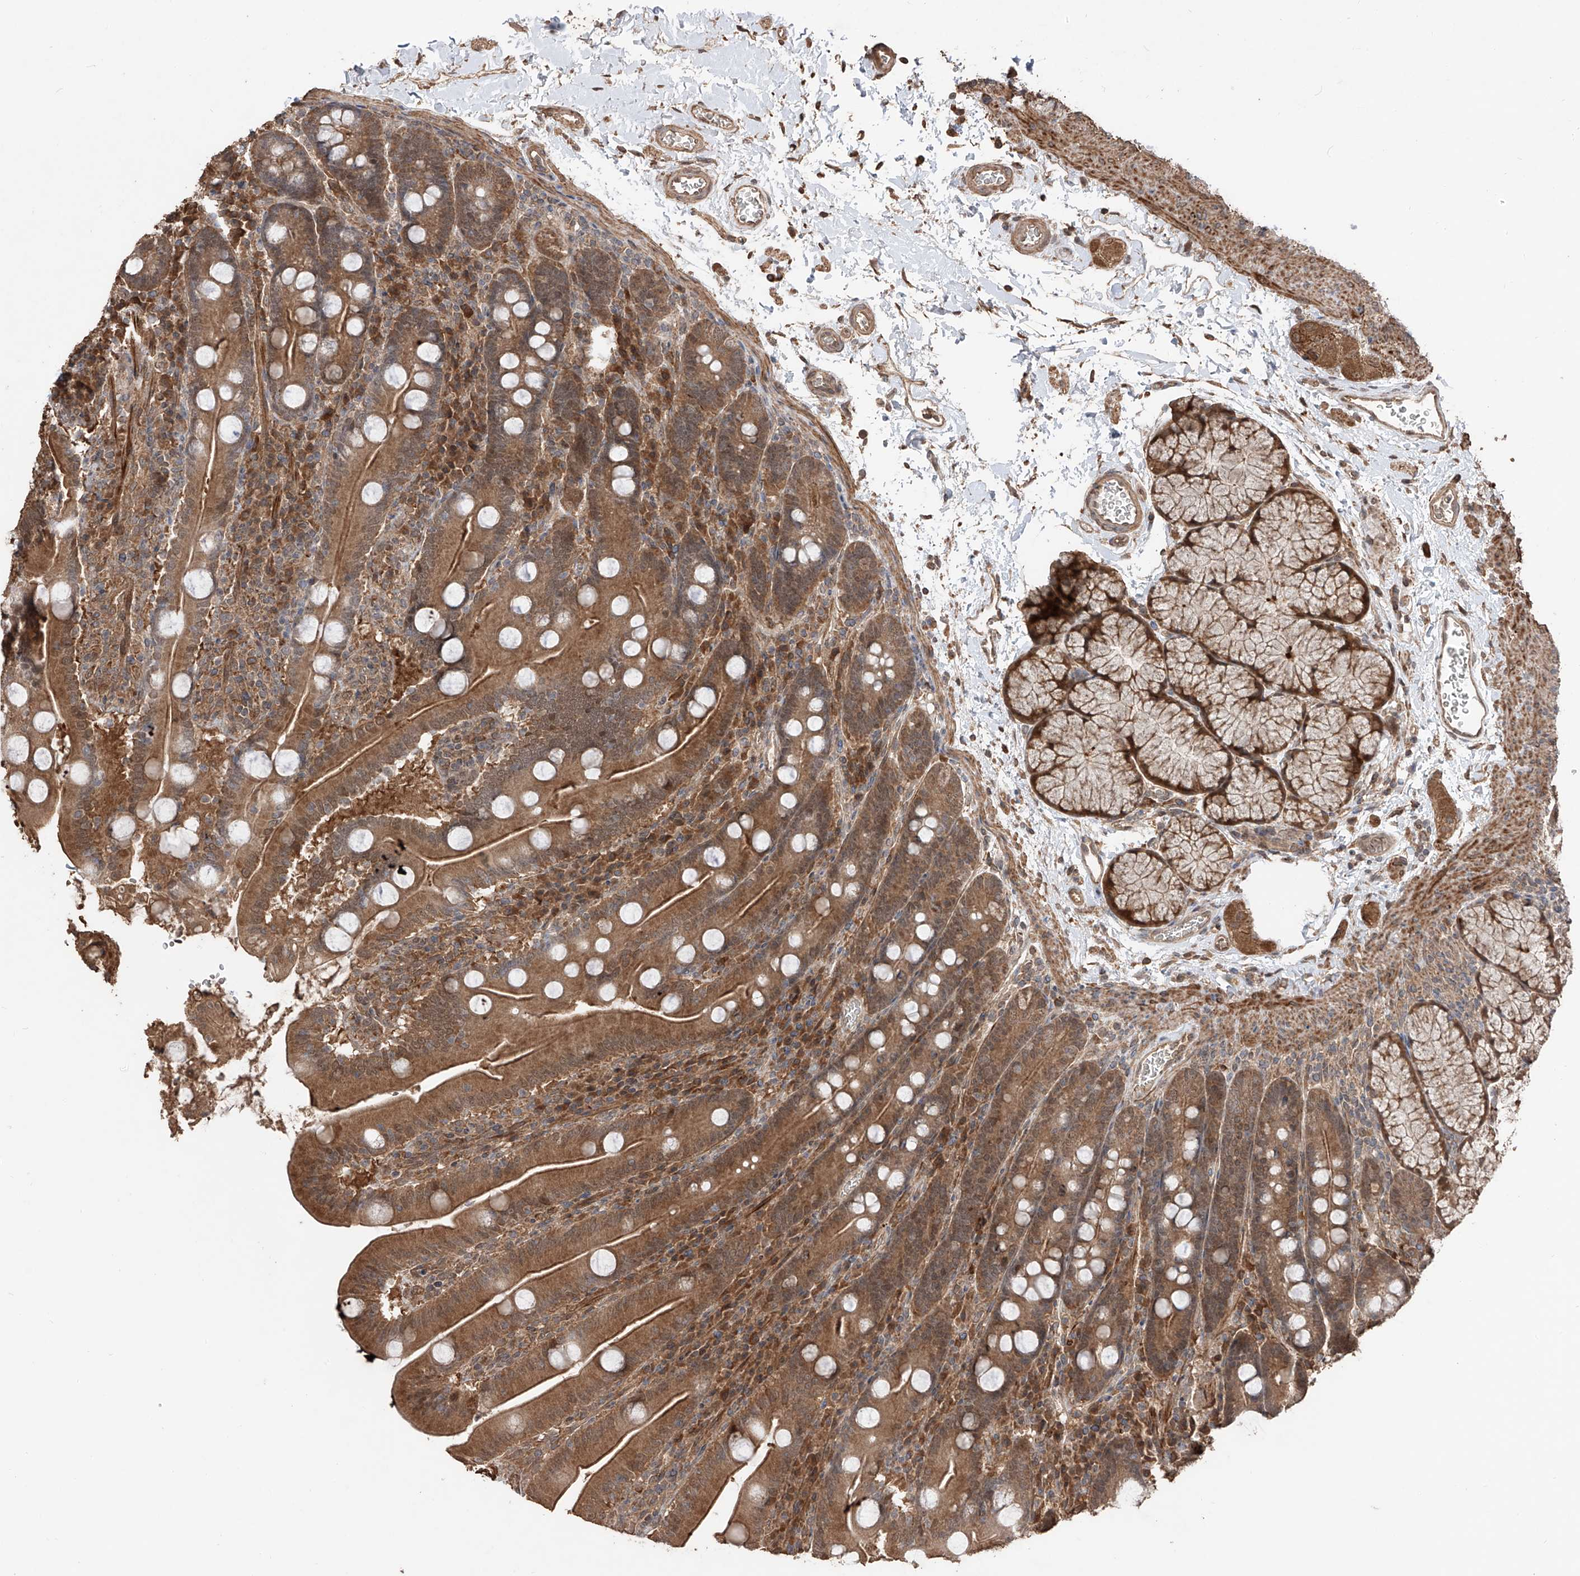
{"staining": {"intensity": "moderate", "quantity": ">75%", "location": "cytoplasmic/membranous"}, "tissue": "duodenum", "cell_type": "Glandular cells", "image_type": "normal", "snomed": [{"axis": "morphology", "description": "Normal tissue, NOS"}, {"axis": "topography", "description": "Duodenum"}], "caption": "This is an image of immunohistochemistry (IHC) staining of normal duodenum, which shows moderate positivity in the cytoplasmic/membranous of glandular cells.", "gene": "FAM135A", "patient": {"sex": "male", "age": 35}}